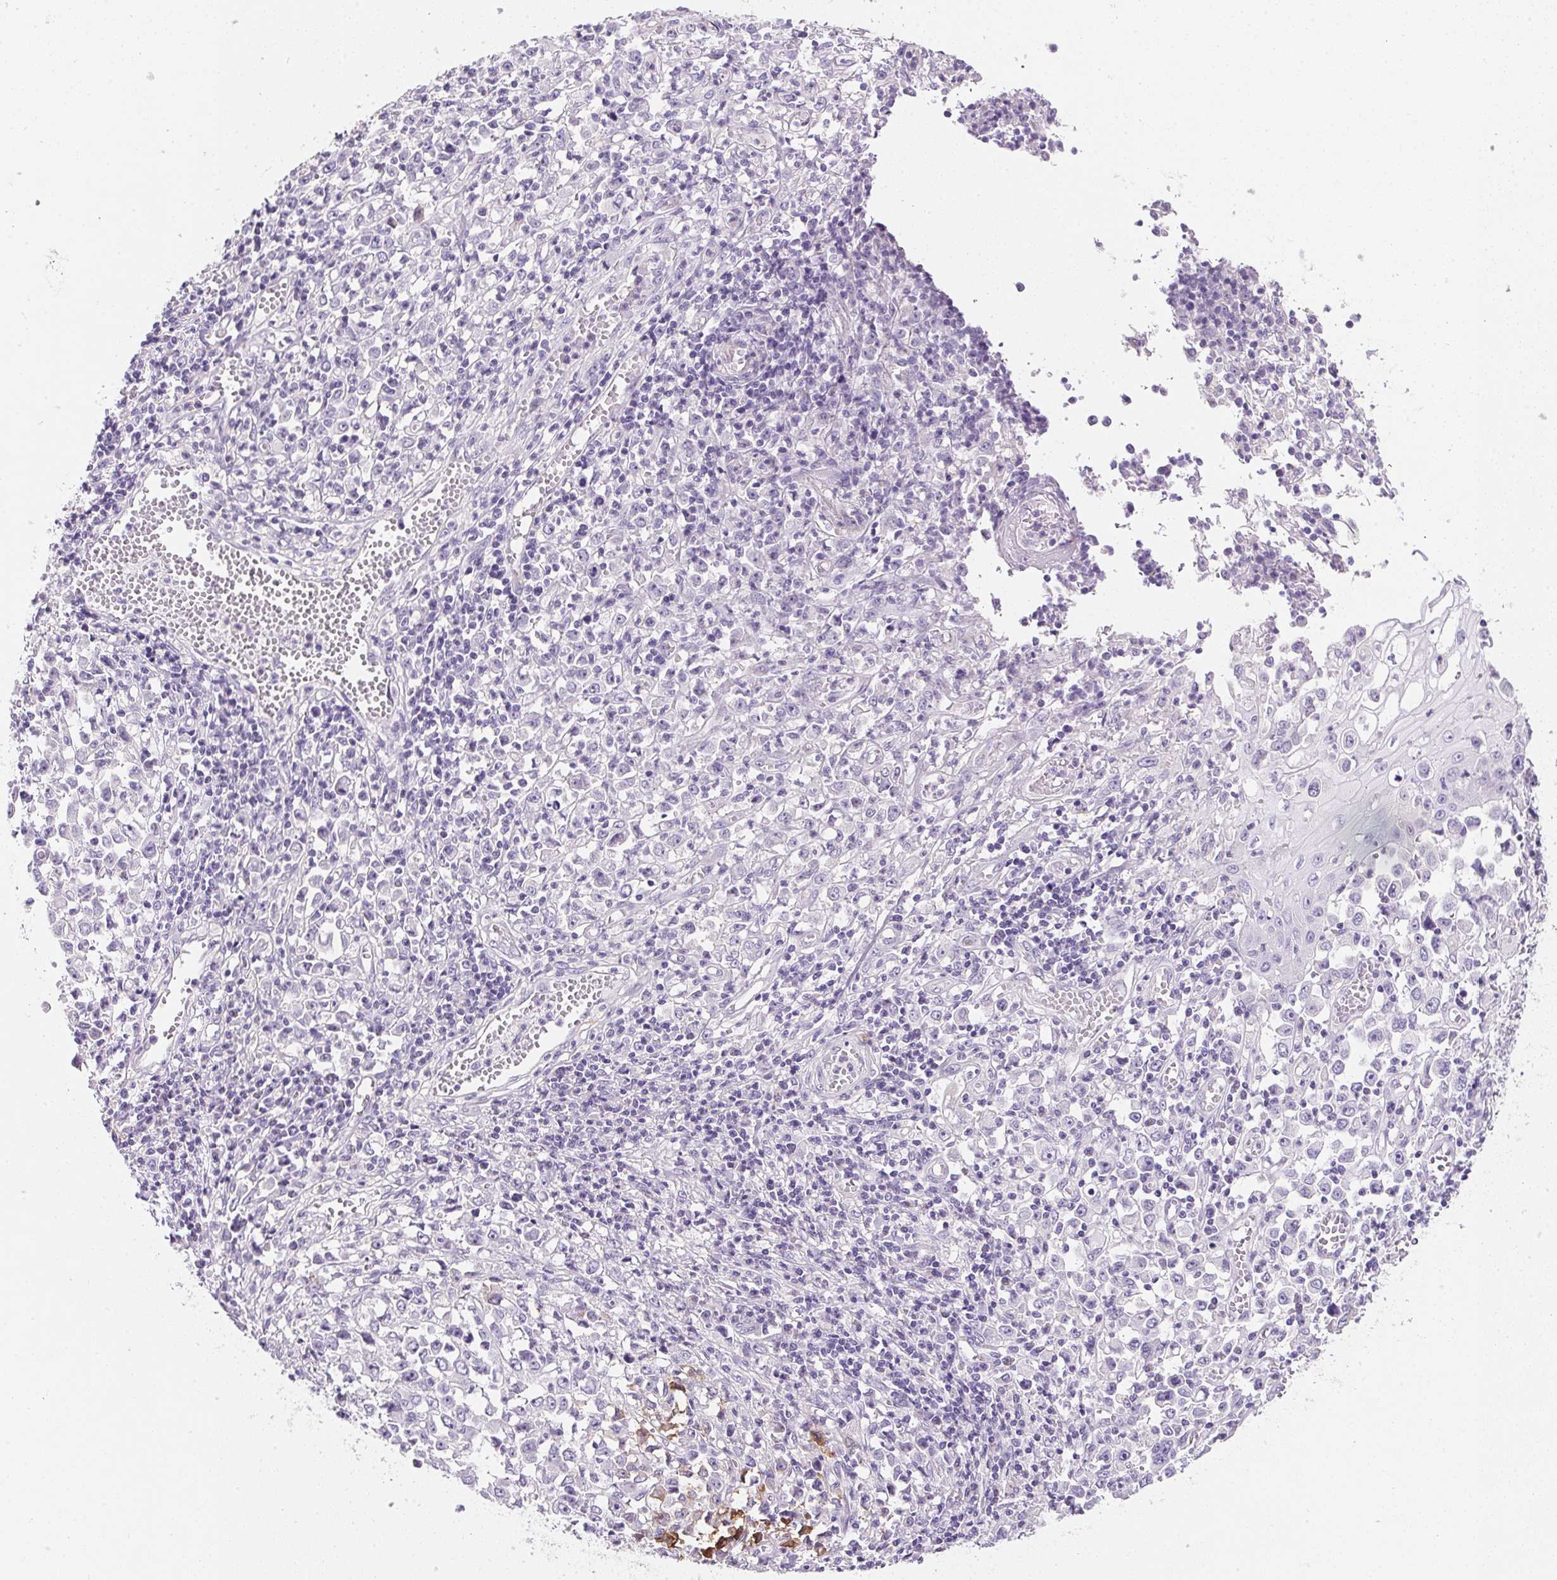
{"staining": {"intensity": "negative", "quantity": "none", "location": "none"}, "tissue": "stomach cancer", "cell_type": "Tumor cells", "image_type": "cancer", "snomed": [{"axis": "morphology", "description": "Adenocarcinoma, NOS"}, {"axis": "topography", "description": "Stomach, upper"}], "caption": "DAB immunohistochemical staining of stomach cancer (adenocarcinoma) exhibits no significant staining in tumor cells.", "gene": "AQP5", "patient": {"sex": "male", "age": 70}}